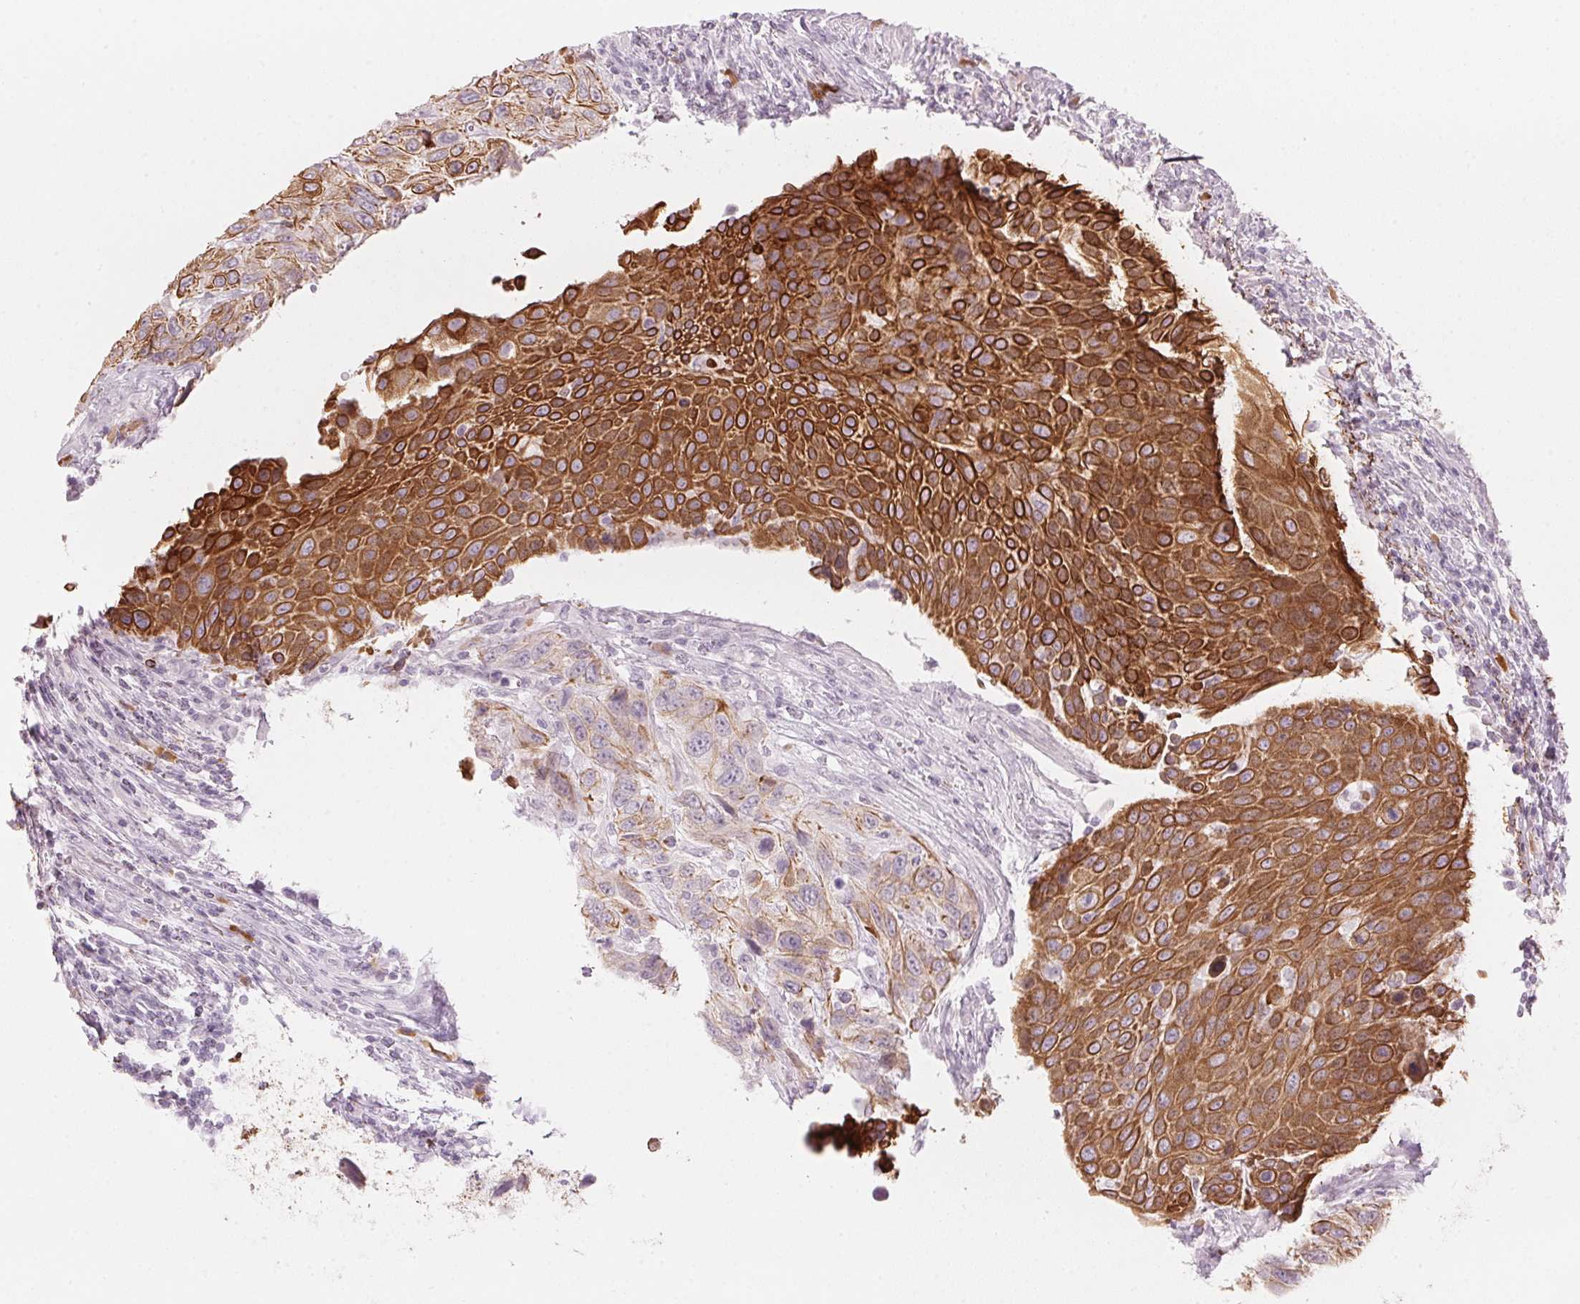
{"staining": {"intensity": "strong", "quantity": "25%-75%", "location": "cytoplasmic/membranous"}, "tissue": "urothelial cancer", "cell_type": "Tumor cells", "image_type": "cancer", "snomed": [{"axis": "morphology", "description": "Urothelial carcinoma, High grade"}, {"axis": "topography", "description": "Urinary bladder"}], "caption": "Strong cytoplasmic/membranous protein expression is appreciated in approximately 25%-75% of tumor cells in urothelial carcinoma (high-grade). (DAB (3,3'-diaminobenzidine) IHC, brown staining for protein, blue staining for nuclei).", "gene": "SCTR", "patient": {"sex": "female", "age": 70}}